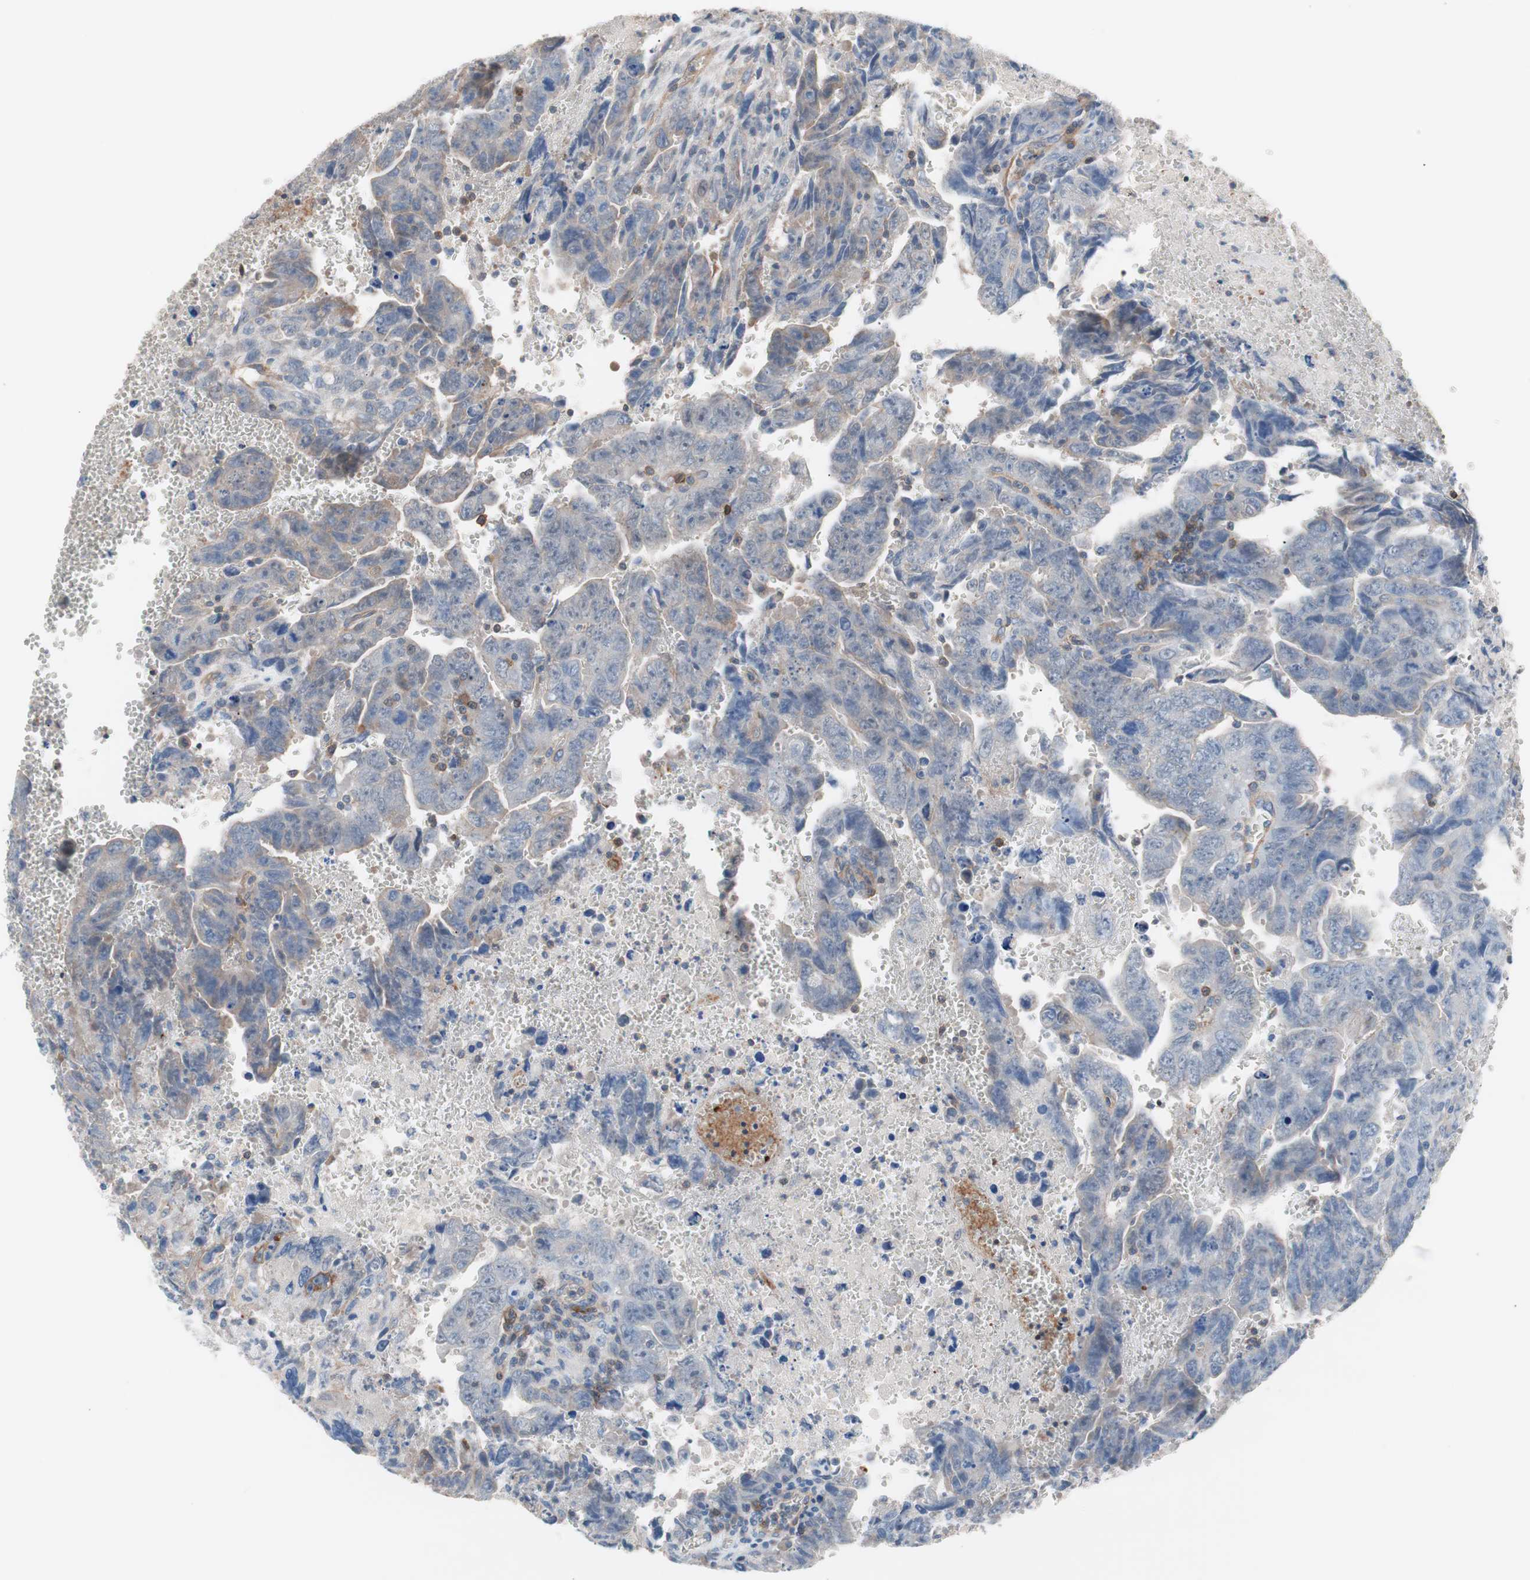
{"staining": {"intensity": "weak", "quantity": "25%-75%", "location": "cytoplasmic/membranous"}, "tissue": "testis cancer", "cell_type": "Tumor cells", "image_type": "cancer", "snomed": [{"axis": "morphology", "description": "Carcinoma, Embryonal, NOS"}, {"axis": "topography", "description": "Testis"}], "caption": "Protein staining displays weak cytoplasmic/membranous expression in approximately 25%-75% of tumor cells in testis cancer (embryonal carcinoma).", "gene": "GPR160", "patient": {"sex": "male", "age": 28}}